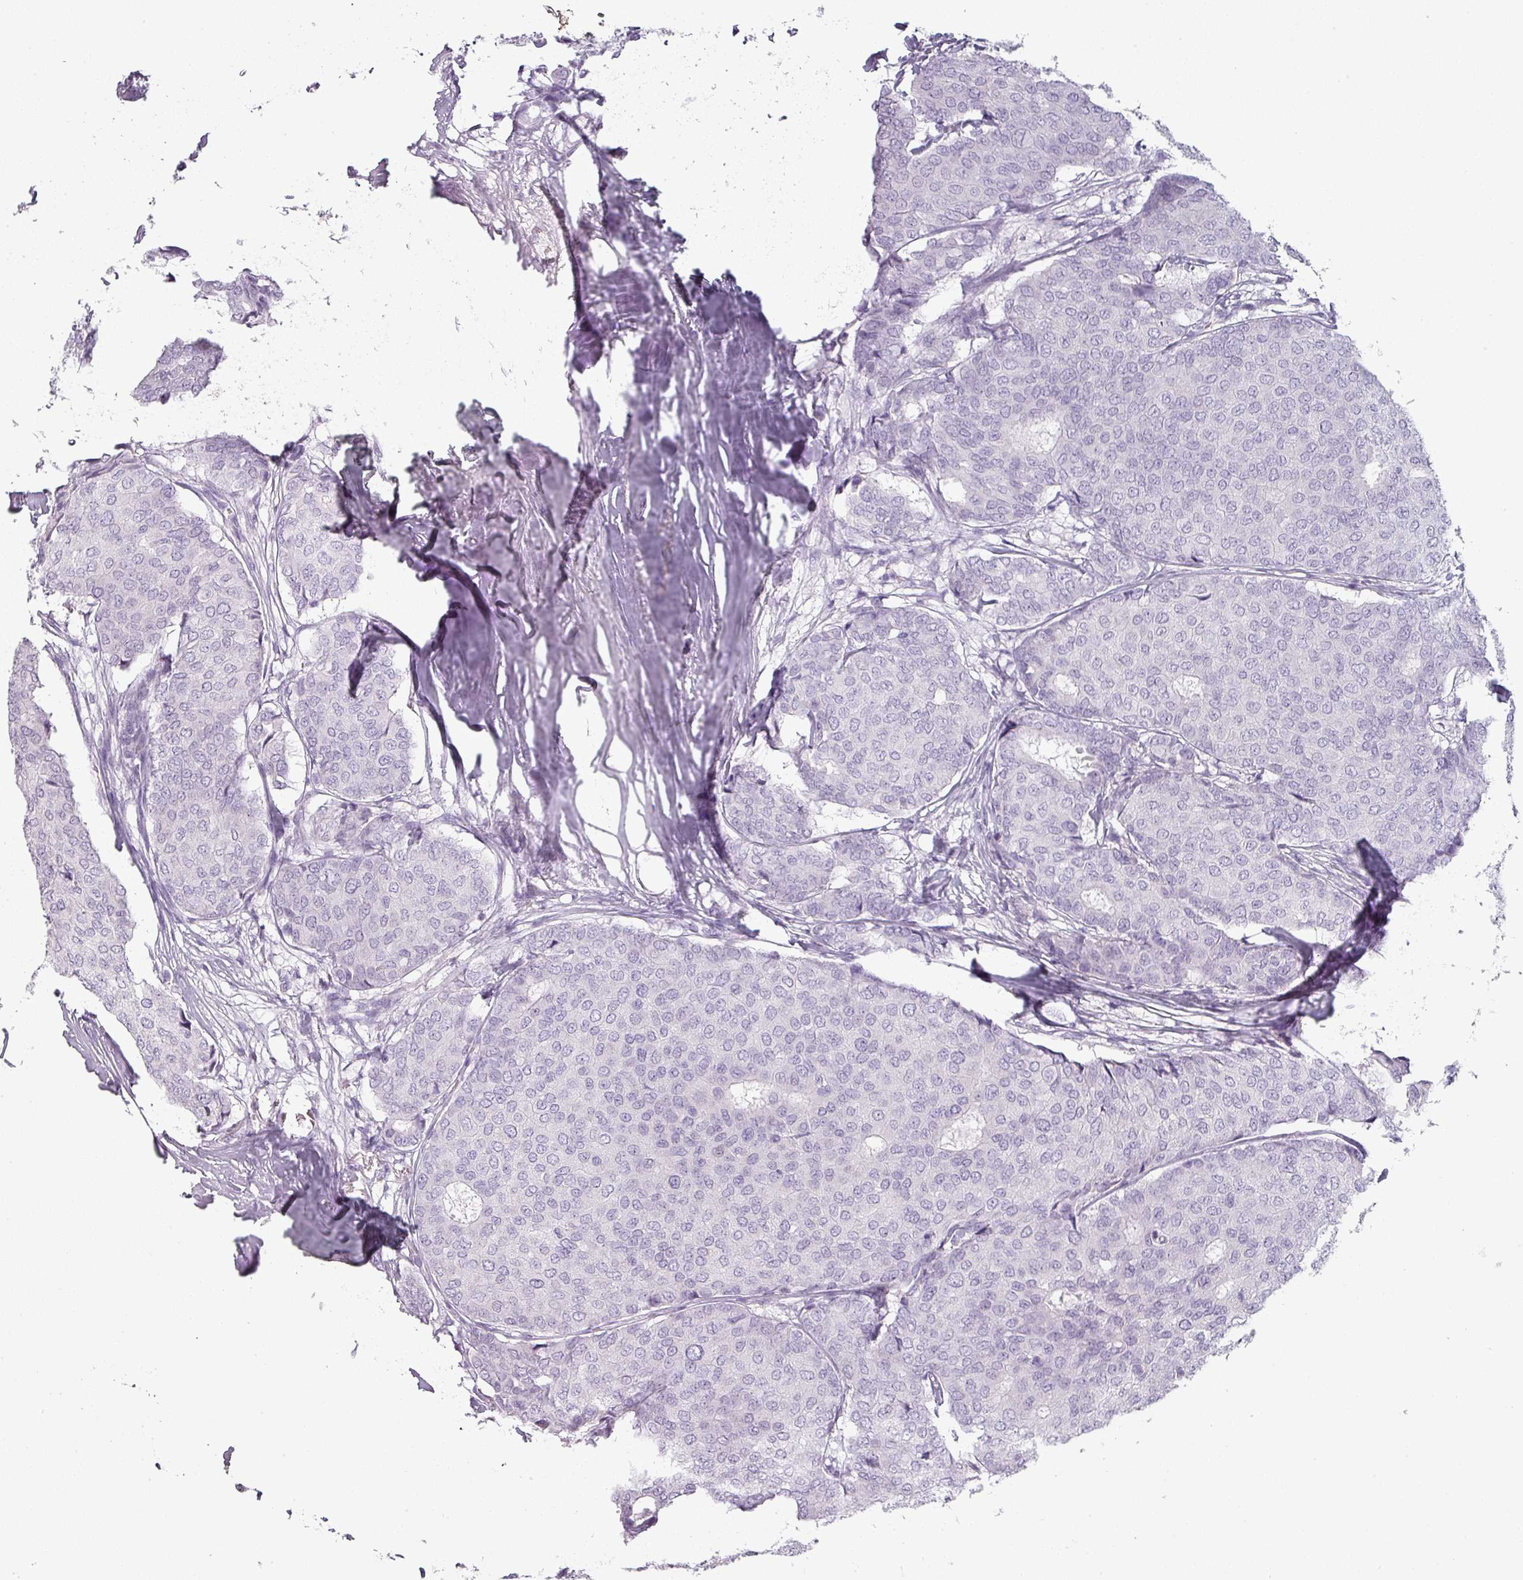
{"staining": {"intensity": "negative", "quantity": "none", "location": "none"}, "tissue": "breast cancer", "cell_type": "Tumor cells", "image_type": "cancer", "snomed": [{"axis": "morphology", "description": "Duct carcinoma"}, {"axis": "topography", "description": "Breast"}], "caption": "A photomicrograph of breast cancer stained for a protein displays no brown staining in tumor cells.", "gene": "SFTPA1", "patient": {"sex": "female", "age": 75}}